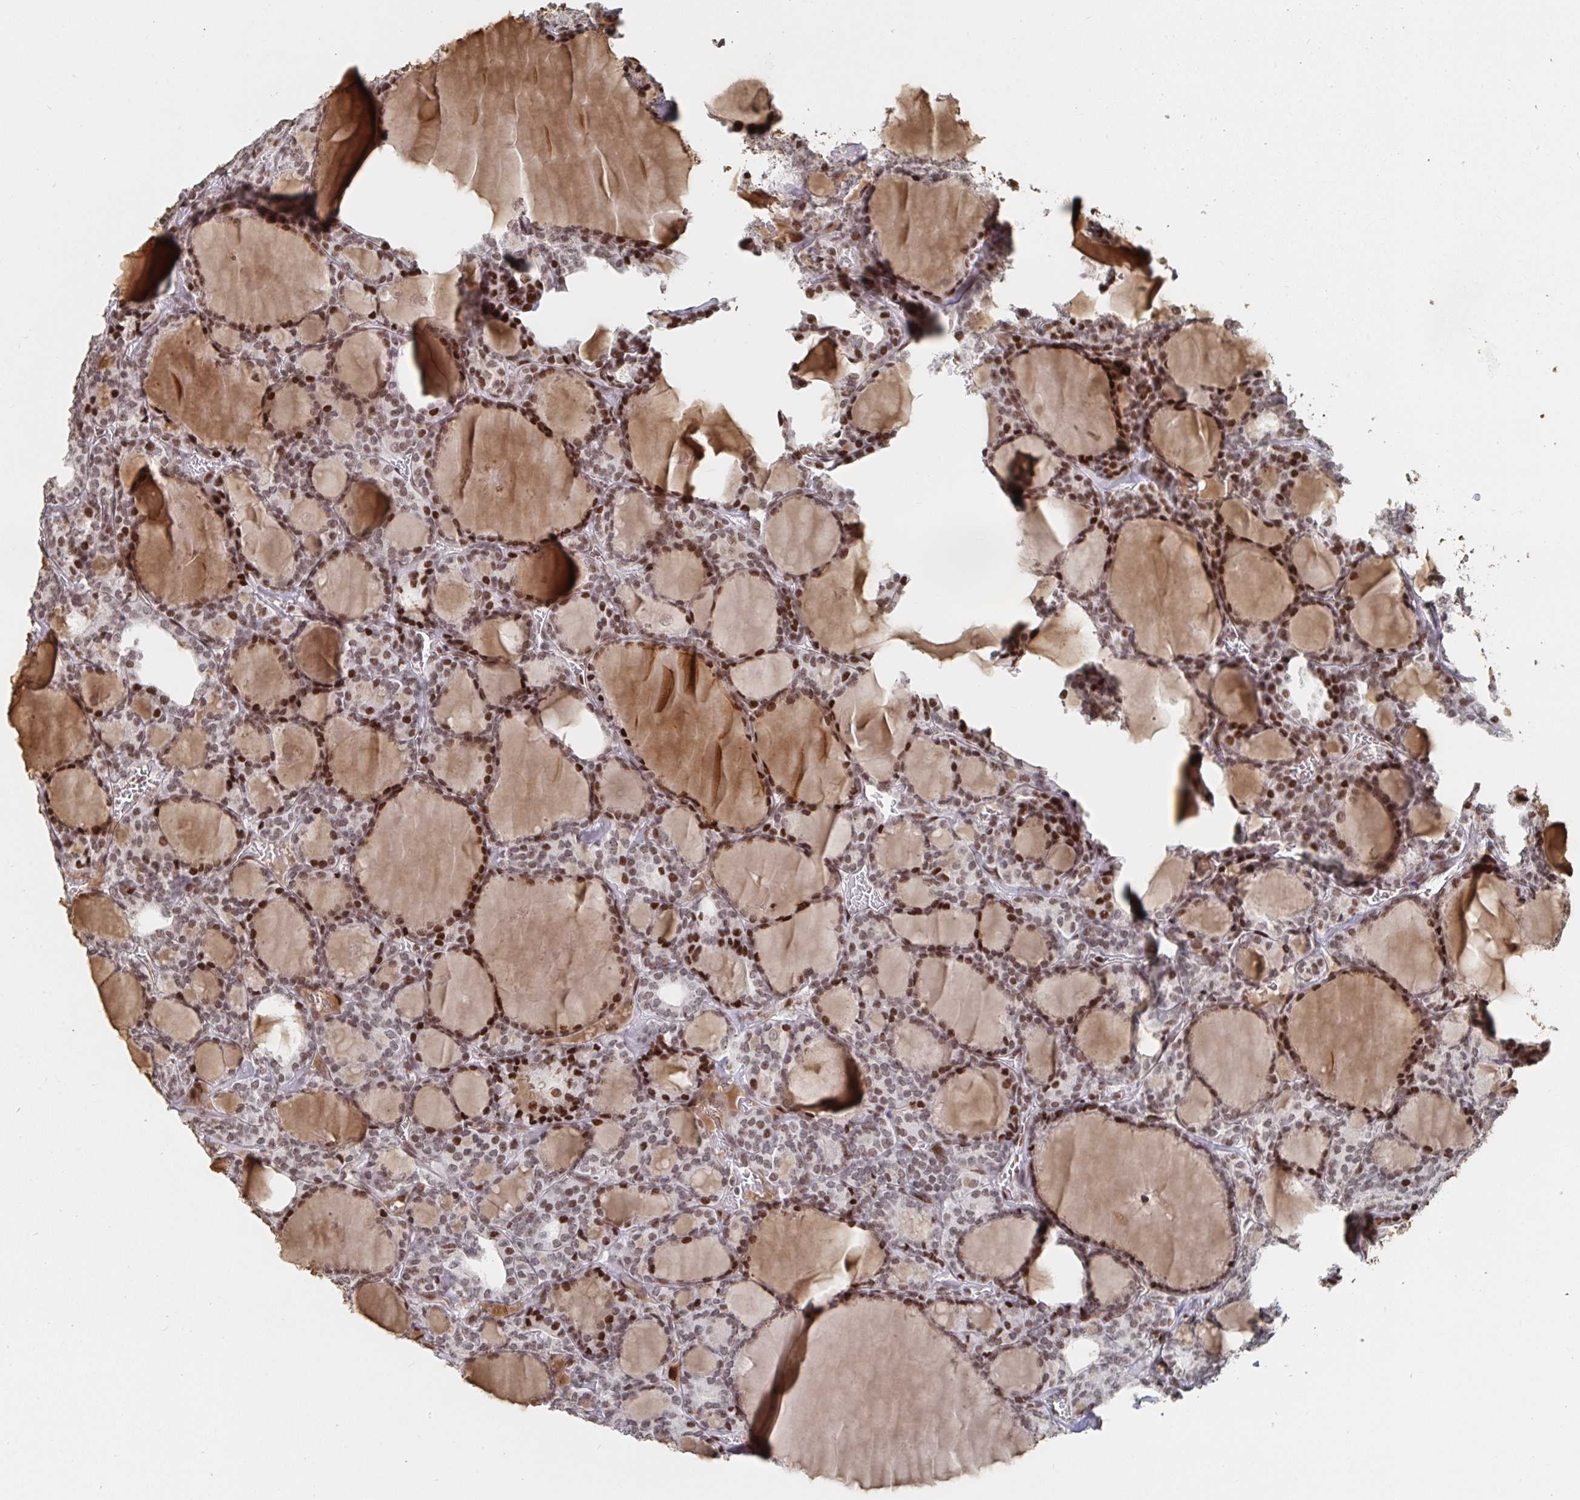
{"staining": {"intensity": "moderate", "quantity": ">75%", "location": "nuclear"}, "tissue": "thyroid cancer", "cell_type": "Tumor cells", "image_type": "cancer", "snomed": [{"axis": "morphology", "description": "Follicular adenoma carcinoma, NOS"}, {"axis": "topography", "description": "Thyroid gland"}], "caption": "Immunohistochemical staining of thyroid cancer shows moderate nuclear protein expression in approximately >75% of tumor cells. (DAB (3,3'-diaminobenzidine) IHC, brown staining for protein, blue staining for nuclei).", "gene": "ZDHHC12", "patient": {"sex": "male", "age": 74}}